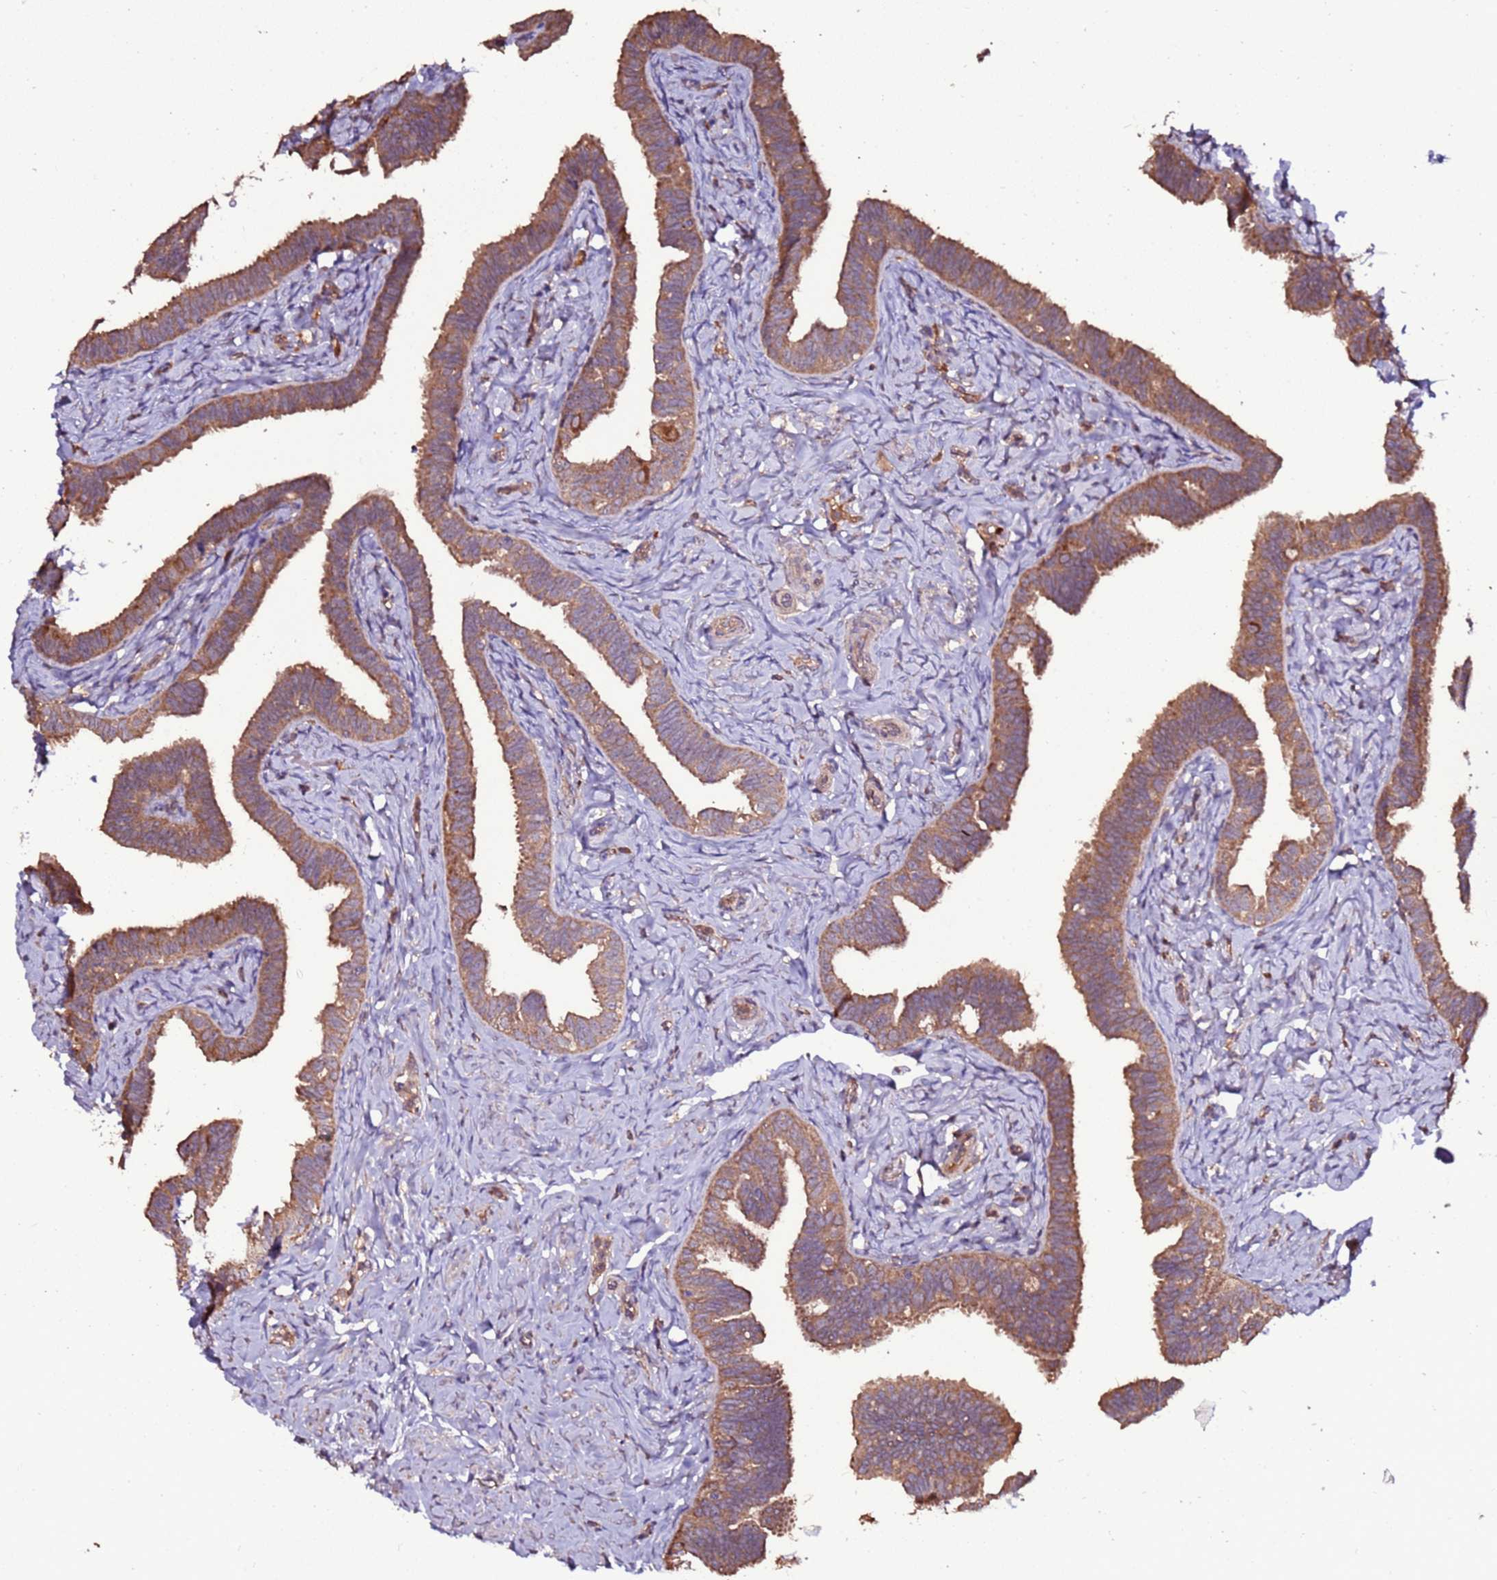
{"staining": {"intensity": "moderate", "quantity": ">75%", "location": "cytoplasmic/membranous"}, "tissue": "fallopian tube", "cell_type": "Glandular cells", "image_type": "normal", "snomed": [{"axis": "morphology", "description": "Normal tissue, NOS"}, {"axis": "topography", "description": "Fallopian tube"}], "caption": "Protein expression analysis of normal fallopian tube shows moderate cytoplasmic/membranous positivity in approximately >75% of glandular cells.", "gene": "RPS15A", "patient": {"sex": "female", "age": 39}}